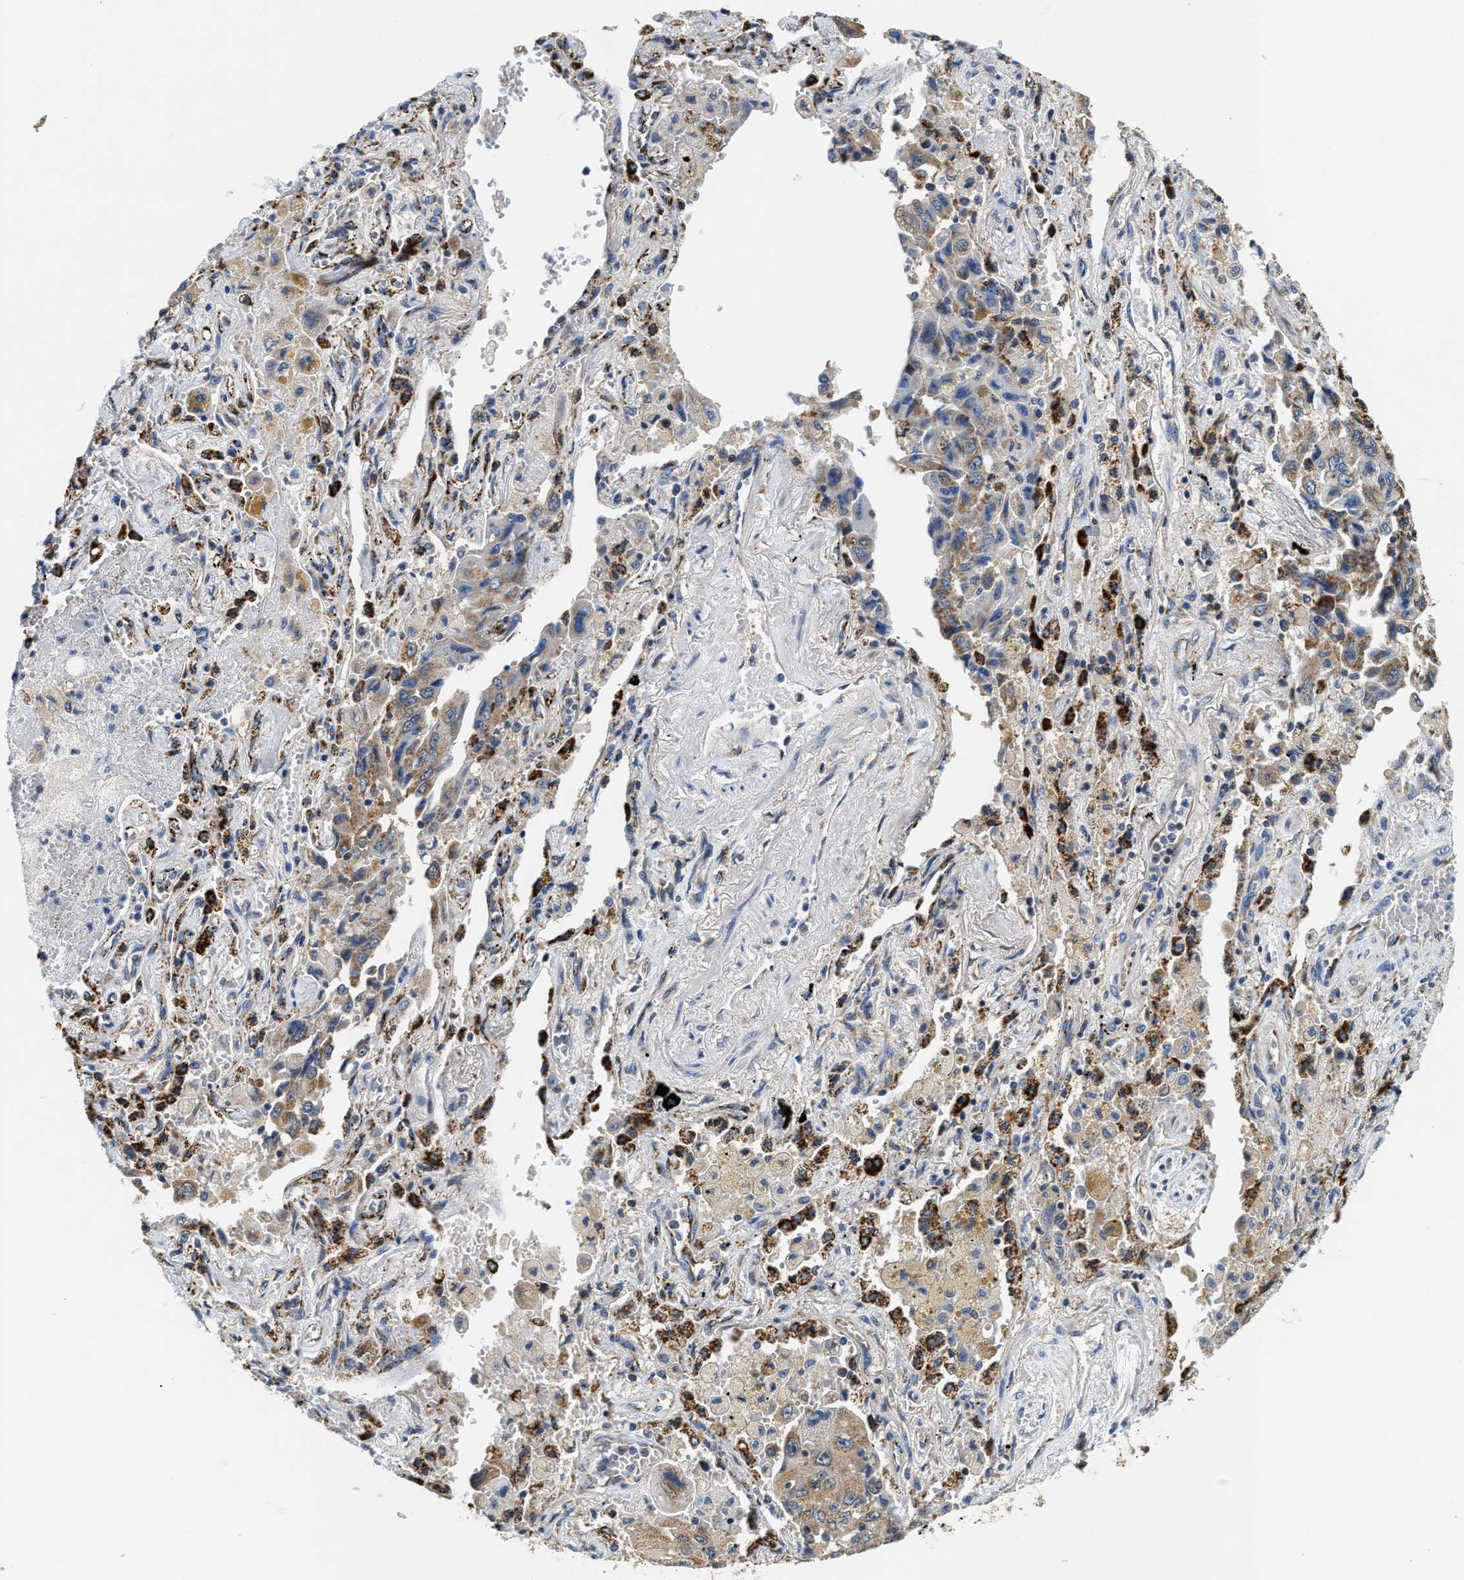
{"staining": {"intensity": "moderate", "quantity": "<25%", "location": "cytoplasmic/membranous"}, "tissue": "lung cancer", "cell_type": "Tumor cells", "image_type": "cancer", "snomed": [{"axis": "morphology", "description": "Adenocarcinoma, NOS"}, {"axis": "topography", "description": "Lung"}], "caption": "Lung adenocarcinoma stained with immunohistochemistry (IHC) shows moderate cytoplasmic/membranous staining in approximately <25% of tumor cells.", "gene": "CCM2", "patient": {"sex": "female", "age": 65}}